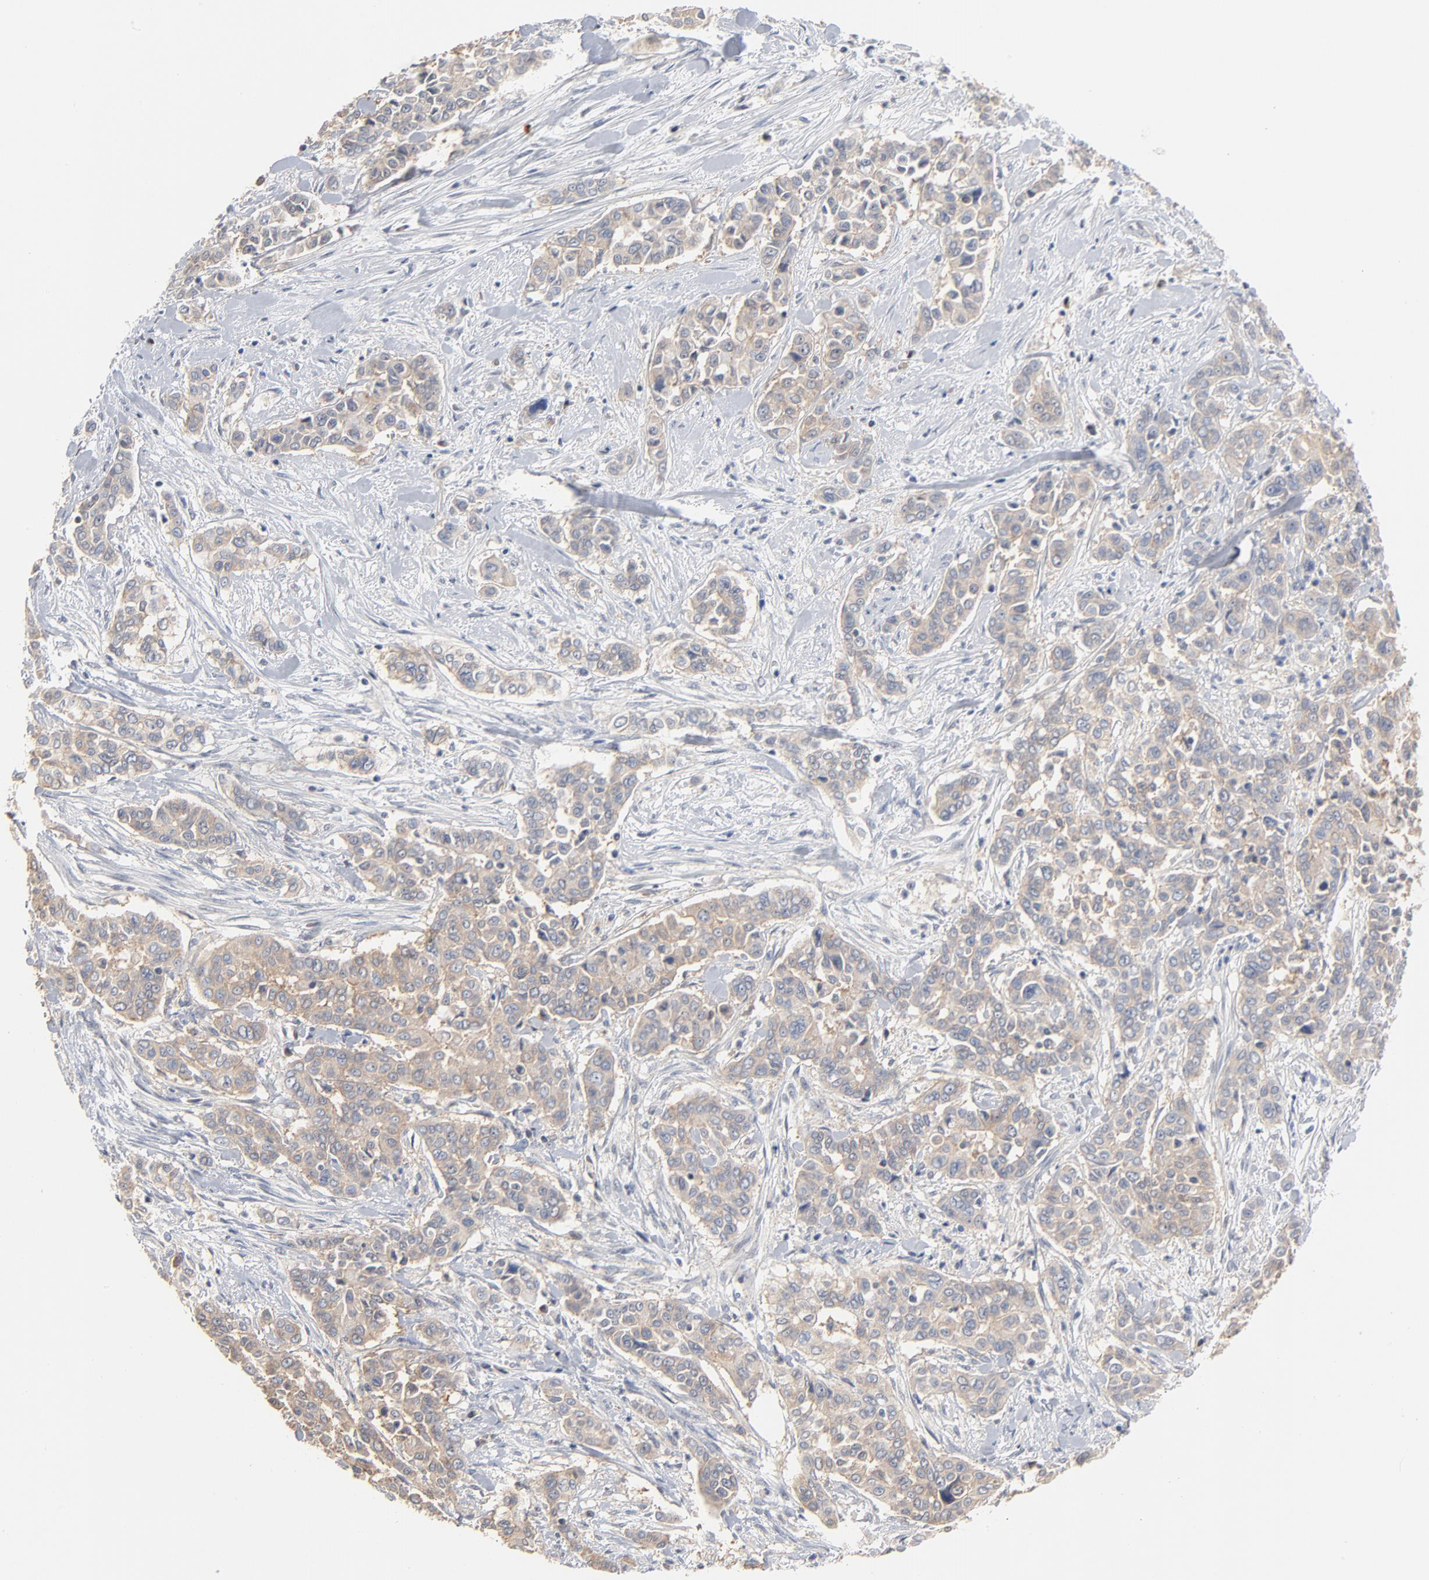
{"staining": {"intensity": "weak", "quantity": ">75%", "location": "cytoplasmic/membranous"}, "tissue": "pancreatic cancer", "cell_type": "Tumor cells", "image_type": "cancer", "snomed": [{"axis": "morphology", "description": "Adenocarcinoma, NOS"}, {"axis": "topography", "description": "Pancreas"}], "caption": "About >75% of tumor cells in pancreatic cancer (adenocarcinoma) demonstrate weak cytoplasmic/membranous protein positivity as visualized by brown immunohistochemical staining.", "gene": "EPCAM", "patient": {"sex": "female", "age": 52}}